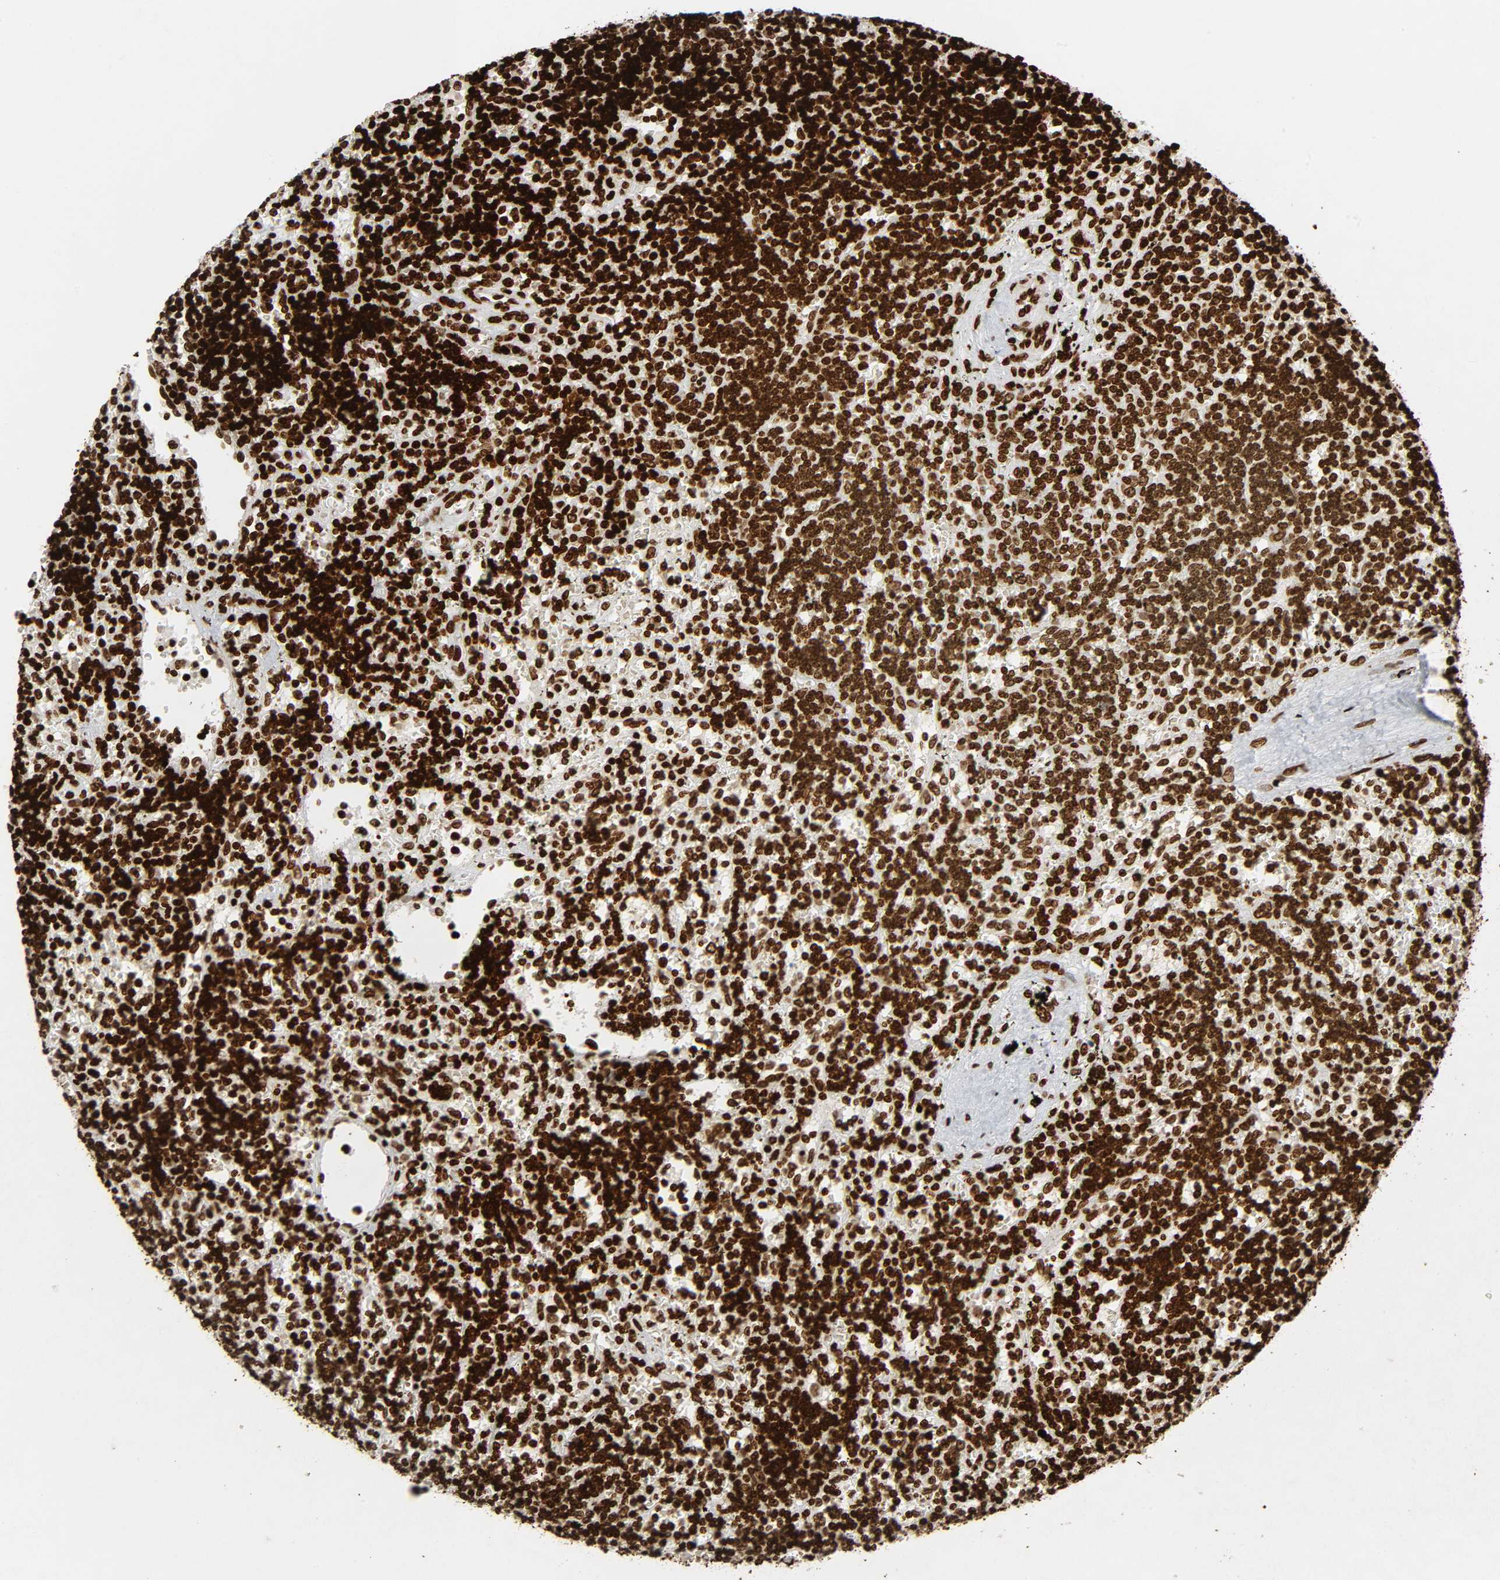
{"staining": {"intensity": "strong", "quantity": ">75%", "location": "nuclear"}, "tissue": "lymphoma", "cell_type": "Tumor cells", "image_type": "cancer", "snomed": [{"axis": "morphology", "description": "Malignant lymphoma, non-Hodgkin's type, Low grade"}, {"axis": "topography", "description": "Spleen"}], "caption": "Malignant lymphoma, non-Hodgkin's type (low-grade) stained for a protein (brown) displays strong nuclear positive expression in approximately >75% of tumor cells.", "gene": "RXRA", "patient": {"sex": "male", "age": 60}}